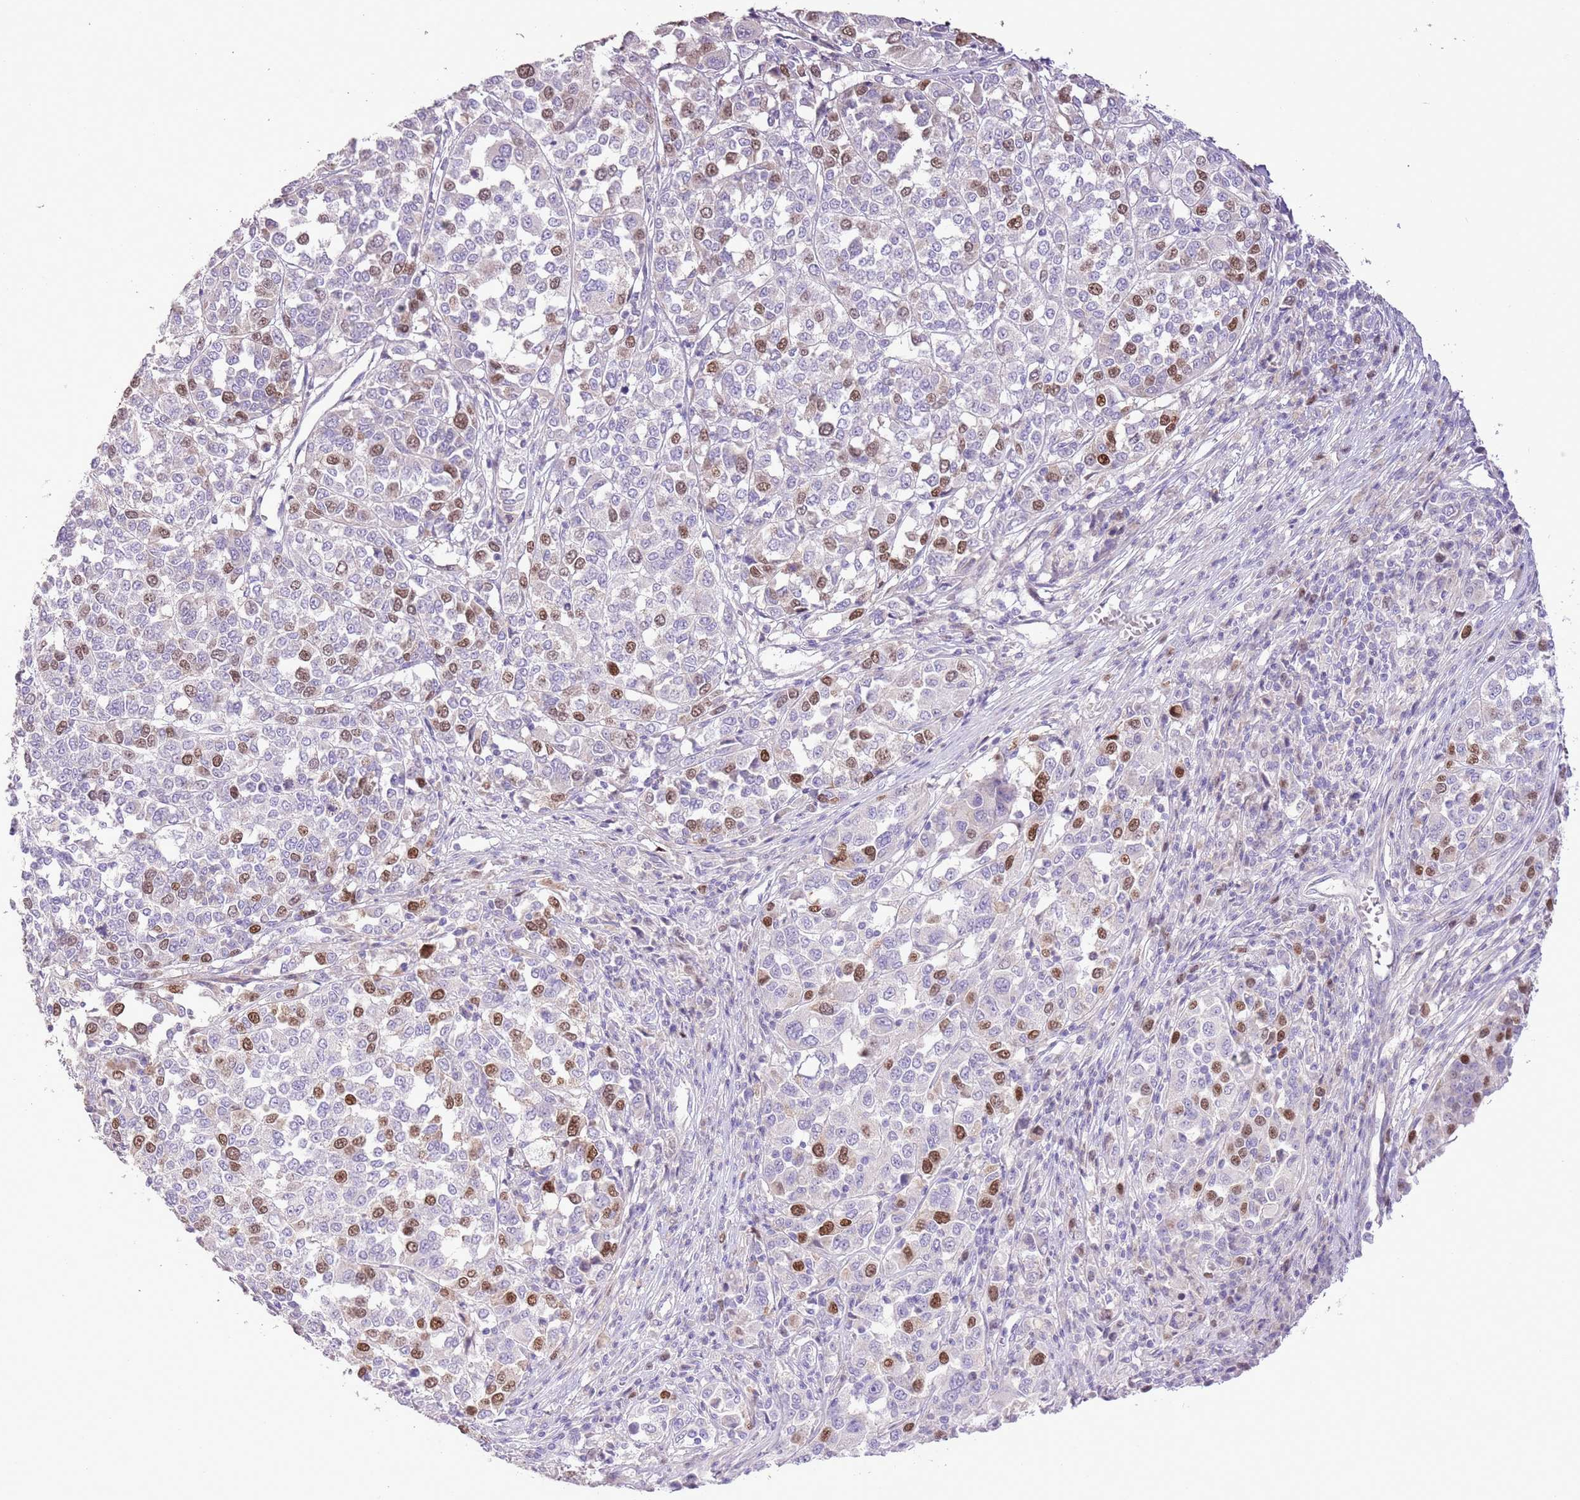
{"staining": {"intensity": "moderate", "quantity": "25%-75%", "location": "nuclear"}, "tissue": "melanoma", "cell_type": "Tumor cells", "image_type": "cancer", "snomed": [{"axis": "morphology", "description": "Malignant melanoma, Metastatic site"}, {"axis": "topography", "description": "Lymph node"}], "caption": "IHC staining of malignant melanoma (metastatic site), which displays medium levels of moderate nuclear staining in approximately 25%-75% of tumor cells indicating moderate nuclear protein staining. The staining was performed using DAB (3,3'-diaminobenzidine) (brown) for protein detection and nuclei were counterstained in hematoxylin (blue).", "gene": "GMNN", "patient": {"sex": "male", "age": 44}}